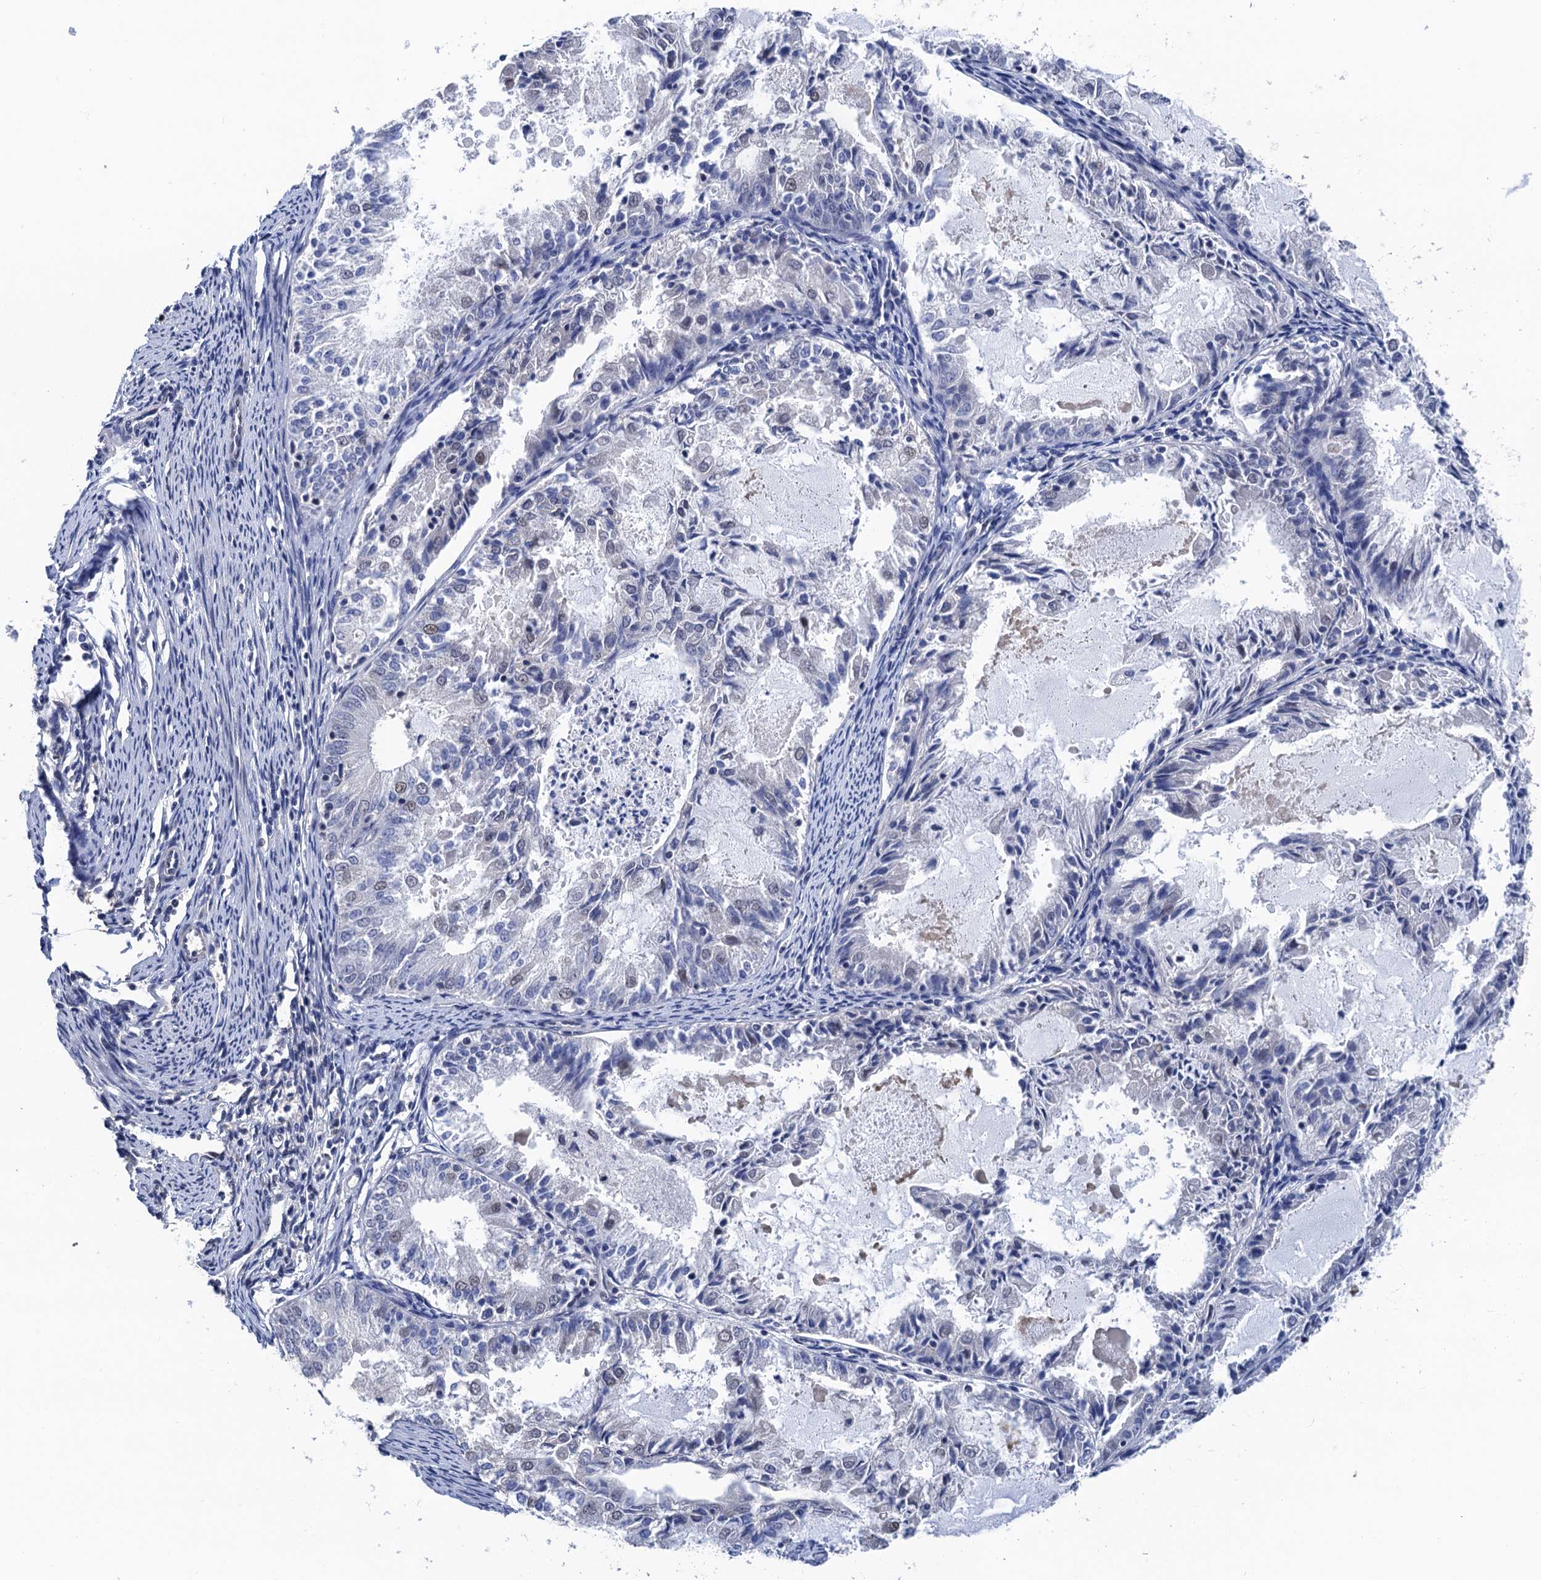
{"staining": {"intensity": "negative", "quantity": "none", "location": "none"}, "tissue": "endometrial cancer", "cell_type": "Tumor cells", "image_type": "cancer", "snomed": [{"axis": "morphology", "description": "Adenocarcinoma, NOS"}, {"axis": "topography", "description": "Endometrium"}], "caption": "Endometrial cancer (adenocarcinoma) was stained to show a protein in brown. There is no significant staining in tumor cells.", "gene": "ART5", "patient": {"sex": "female", "age": 57}}